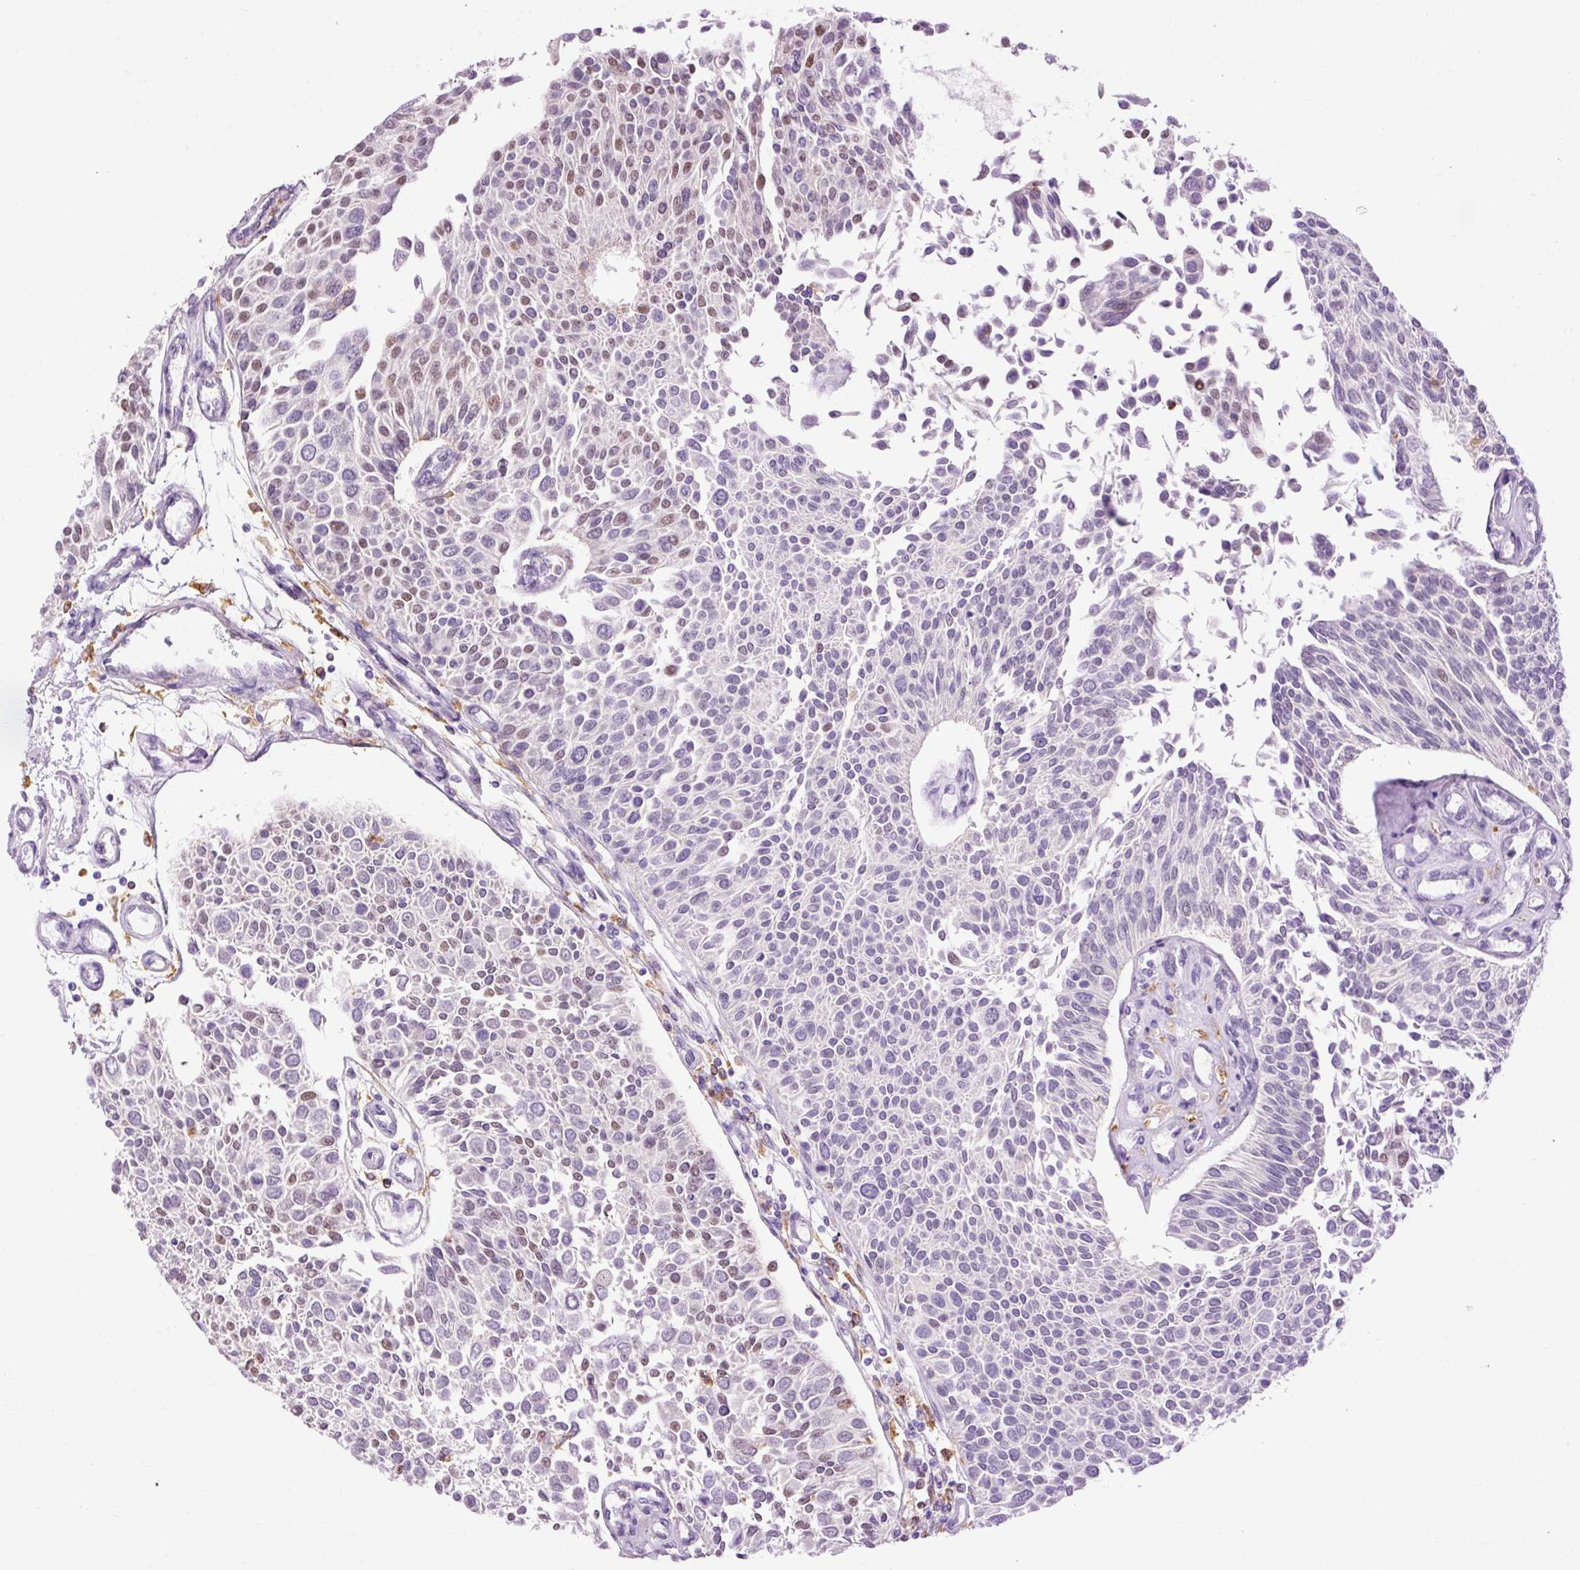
{"staining": {"intensity": "moderate", "quantity": "<25%", "location": "nuclear"}, "tissue": "urothelial cancer", "cell_type": "Tumor cells", "image_type": "cancer", "snomed": [{"axis": "morphology", "description": "Urothelial carcinoma, NOS"}, {"axis": "topography", "description": "Urinary bladder"}], "caption": "There is low levels of moderate nuclear staining in tumor cells of transitional cell carcinoma, as demonstrated by immunohistochemical staining (brown color).", "gene": "LY86", "patient": {"sex": "male", "age": 55}}